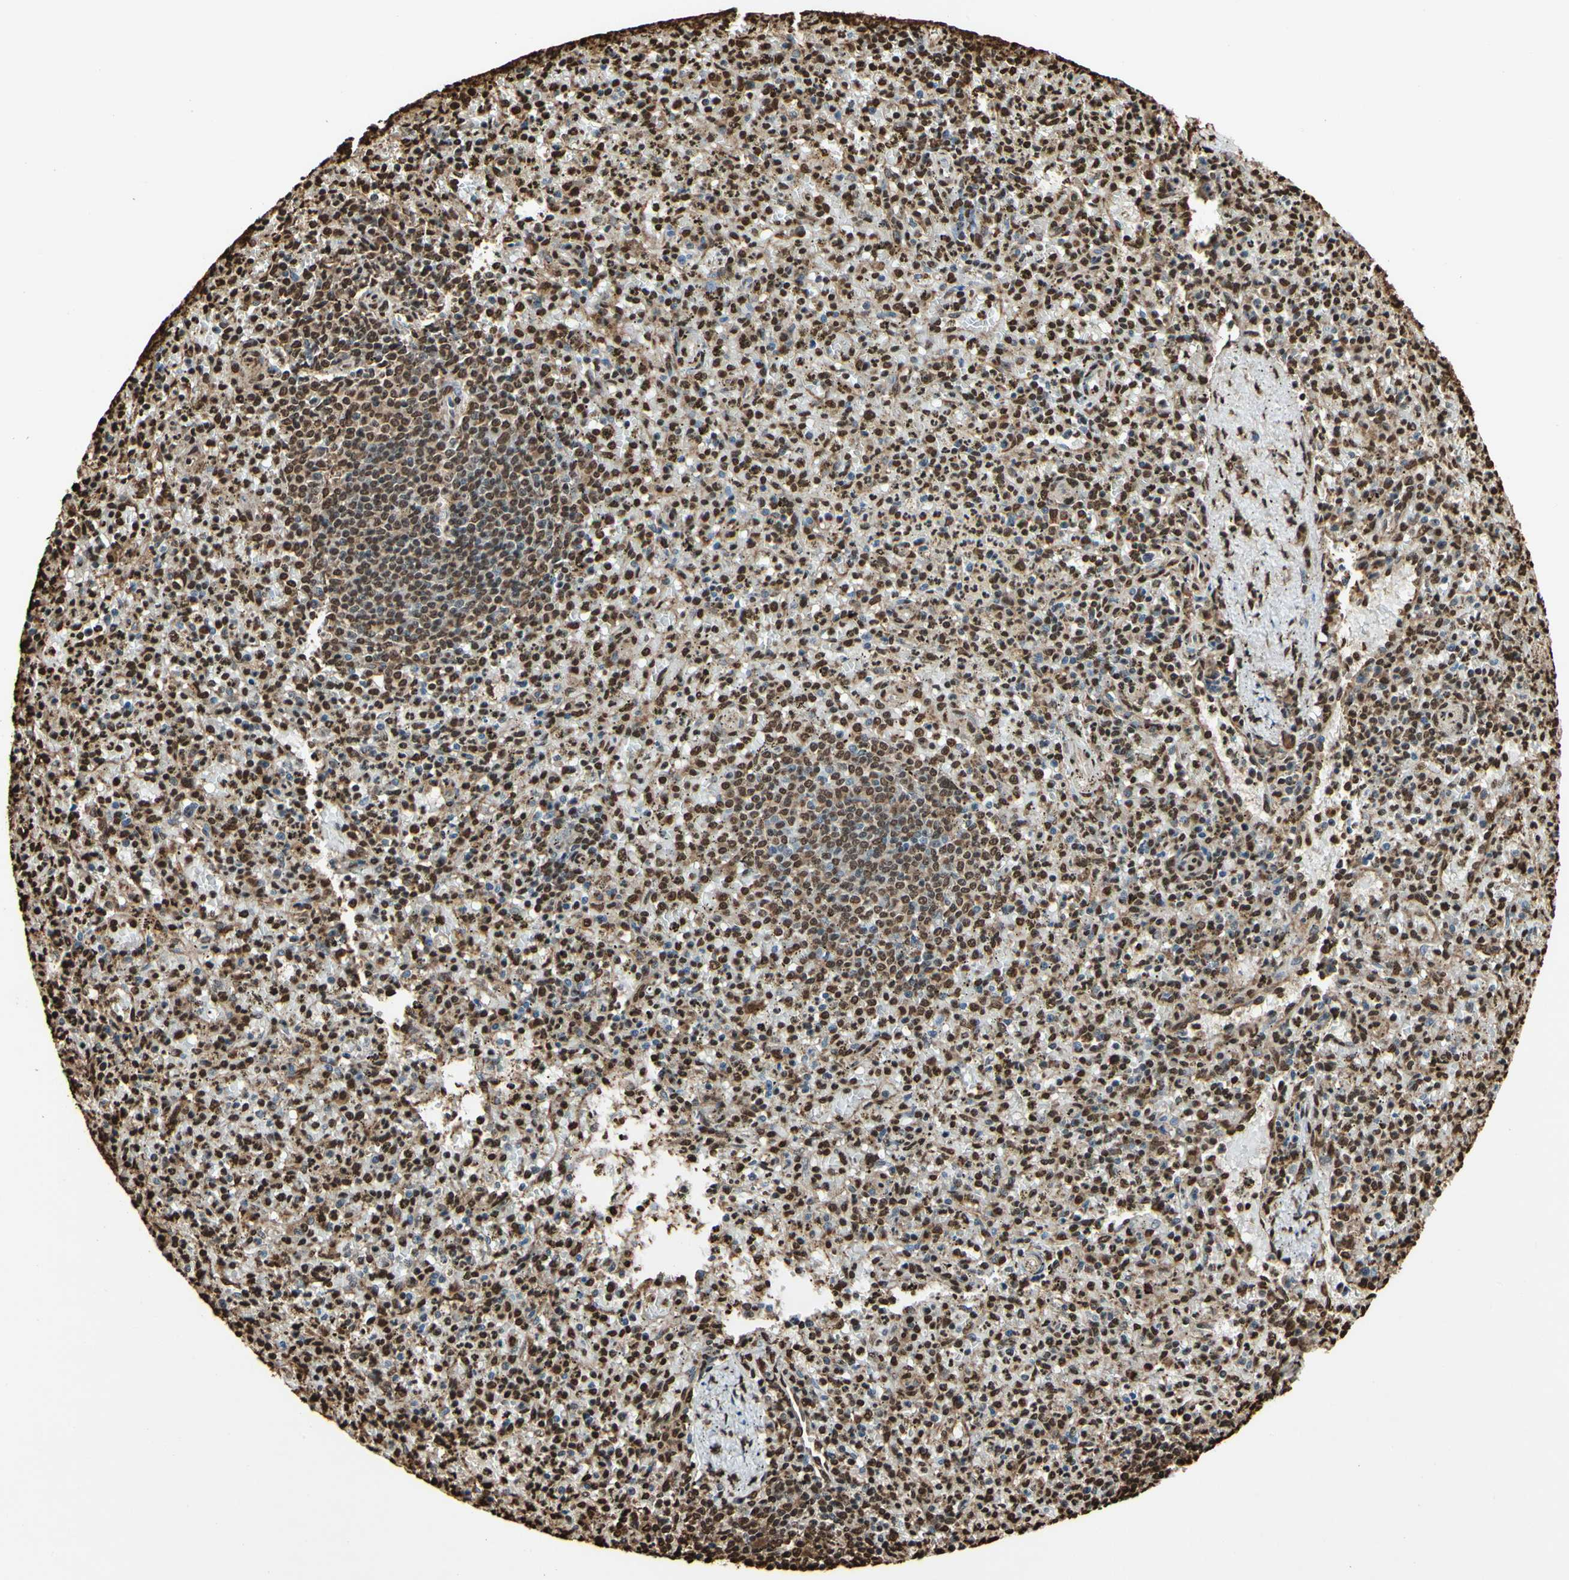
{"staining": {"intensity": "strong", "quantity": ">75%", "location": "nuclear"}, "tissue": "spleen", "cell_type": "Cells in red pulp", "image_type": "normal", "snomed": [{"axis": "morphology", "description": "Normal tissue, NOS"}, {"axis": "topography", "description": "Spleen"}], "caption": "A high amount of strong nuclear positivity is identified in about >75% of cells in red pulp in benign spleen.", "gene": "HNRNPK", "patient": {"sex": "male", "age": 72}}